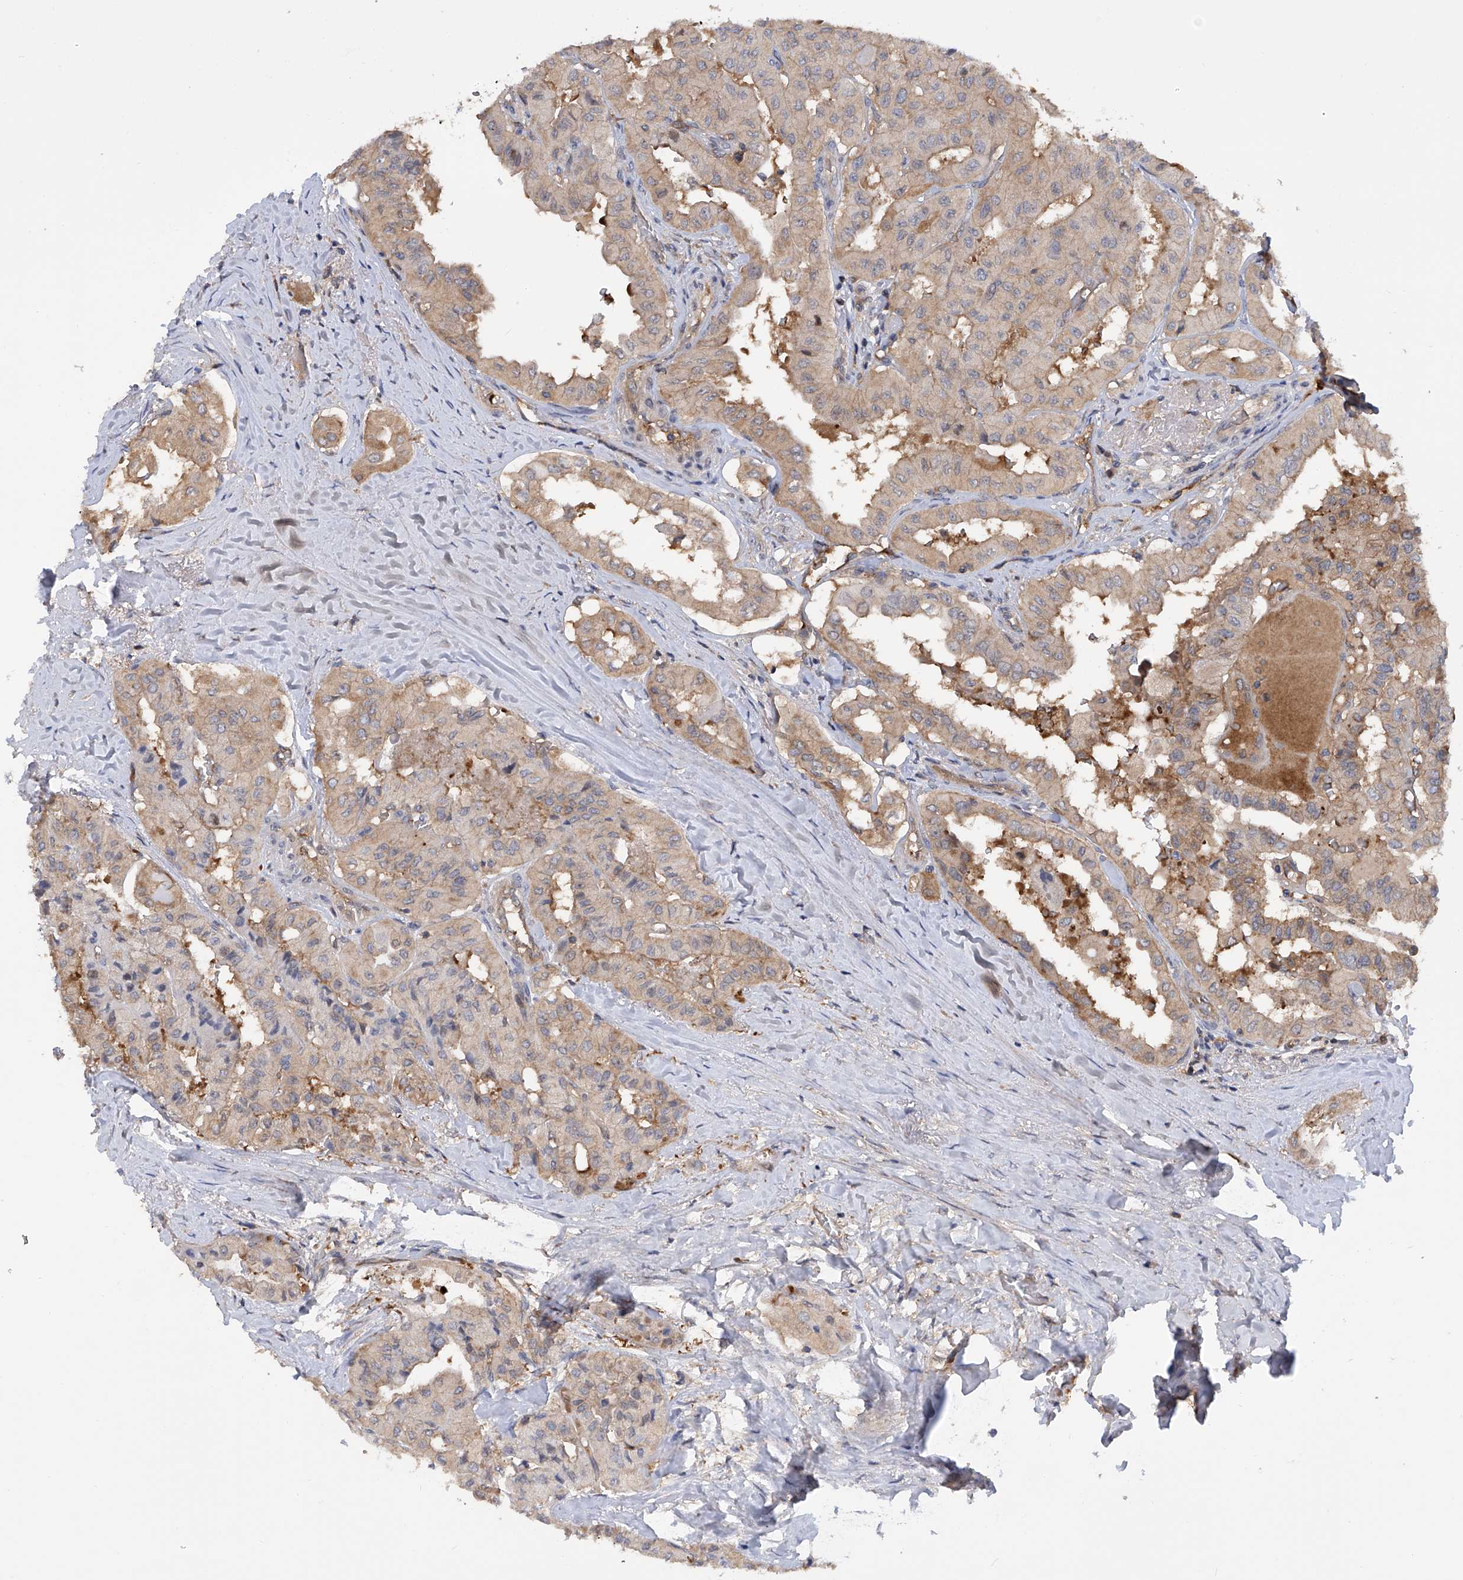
{"staining": {"intensity": "weak", "quantity": "25%-75%", "location": "cytoplasmic/membranous"}, "tissue": "thyroid cancer", "cell_type": "Tumor cells", "image_type": "cancer", "snomed": [{"axis": "morphology", "description": "Papillary adenocarcinoma, NOS"}, {"axis": "topography", "description": "Thyroid gland"}], "caption": "Immunohistochemistry (IHC) (DAB (3,3'-diaminobenzidine)) staining of human thyroid cancer displays weak cytoplasmic/membranous protein positivity in about 25%-75% of tumor cells.", "gene": "NUDT17", "patient": {"sex": "female", "age": 59}}